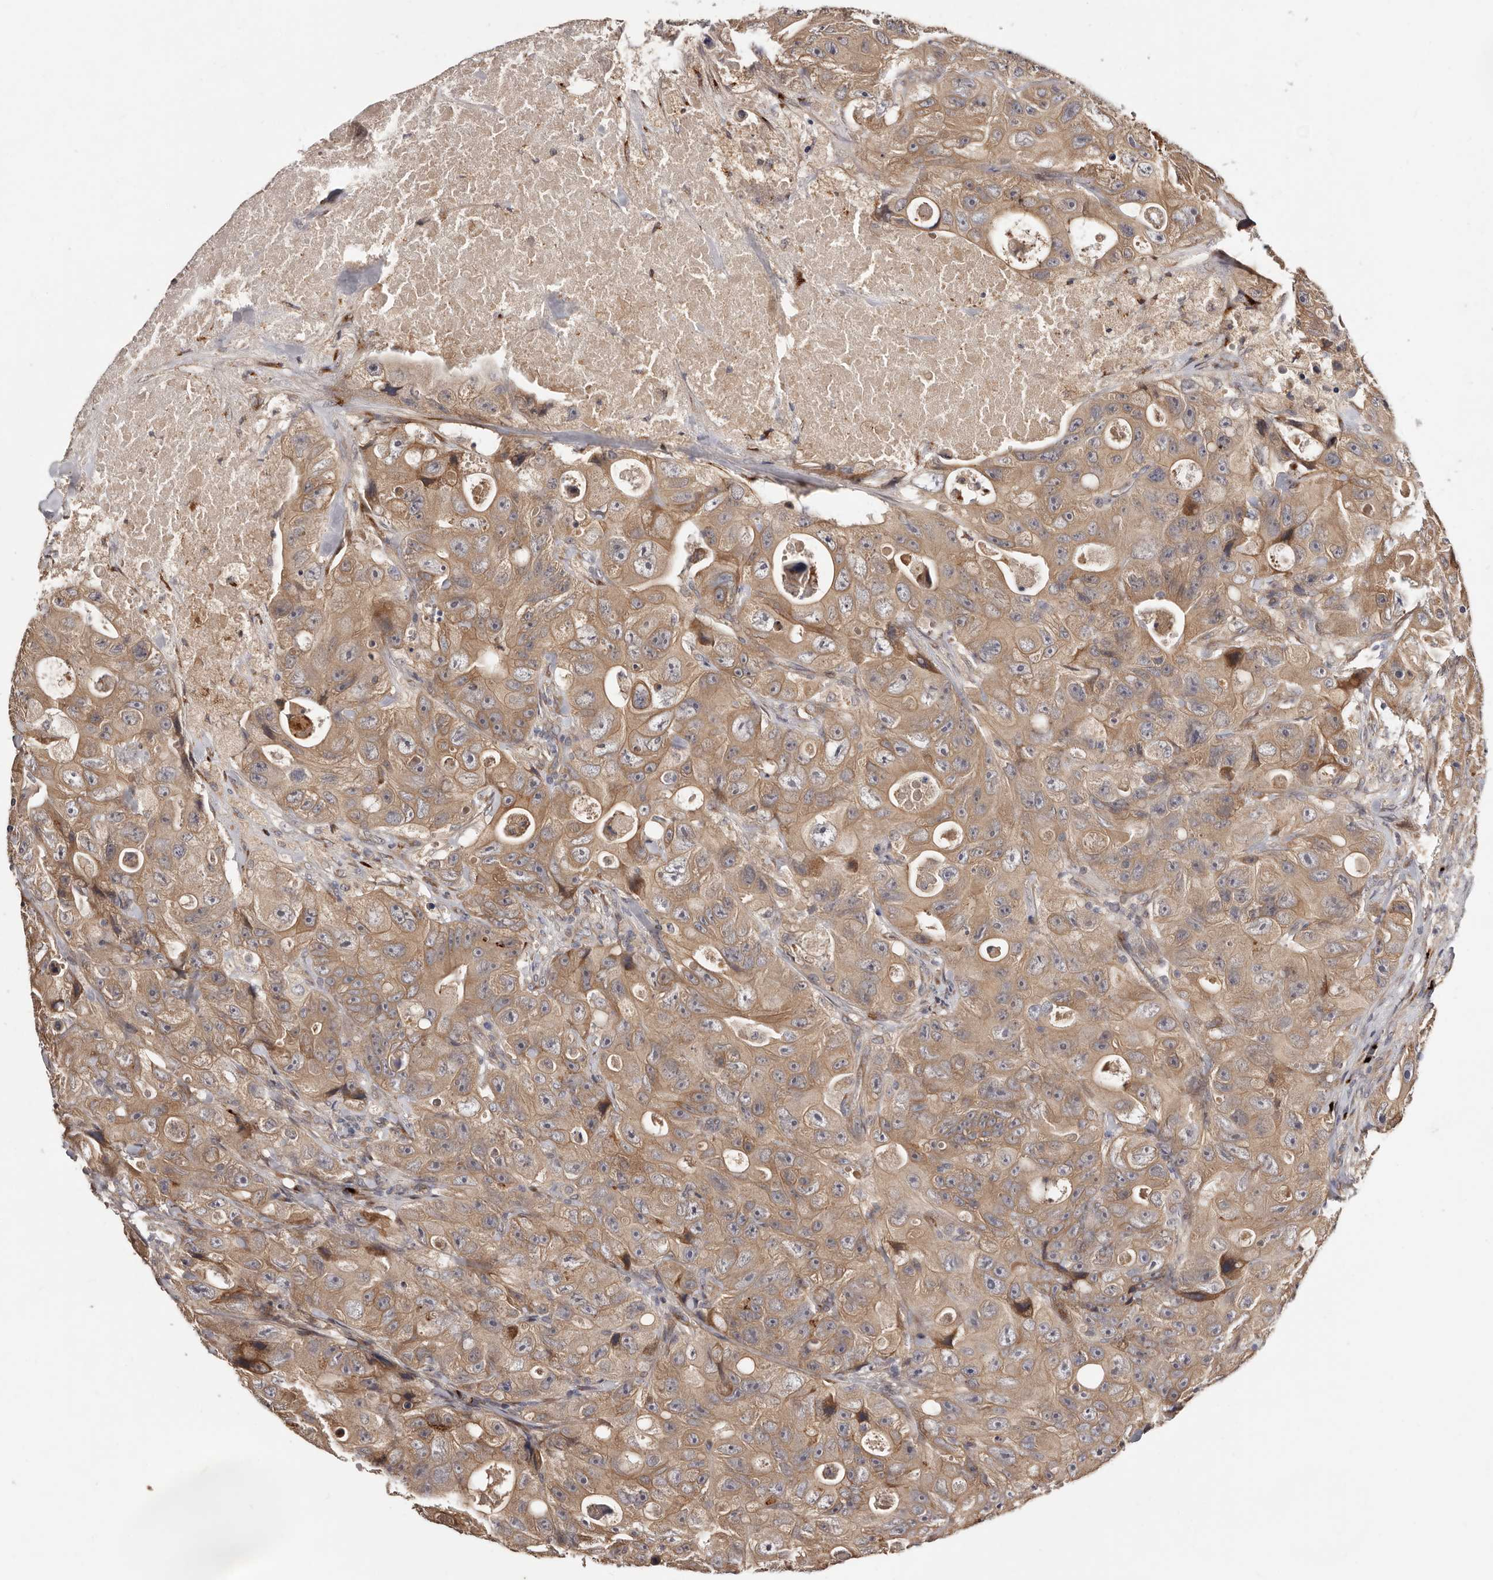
{"staining": {"intensity": "moderate", "quantity": ">75%", "location": "cytoplasmic/membranous"}, "tissue": "colorectal cancer", "cell_type": "Tumor cells", "image_type": "cancer", "snomed": [{"axis": "morphology", "description": "Adenocarcinoma, NOS"}, {"axis": "topography", "description": "Colon"}], "caption": "Immunohistochemistry image of neoplastic tissue: colorectal cancer (adenocarcinoma) stained using immunohistochemistry exhibits medium levels of moderate protein expression localized specifically in the cytoplasmic/membranous of tumor cells, appearing as a cytoplasmic/membranous brown color.", "gene": "DACT2", "patient": {"sex": "female", "age": 46}}